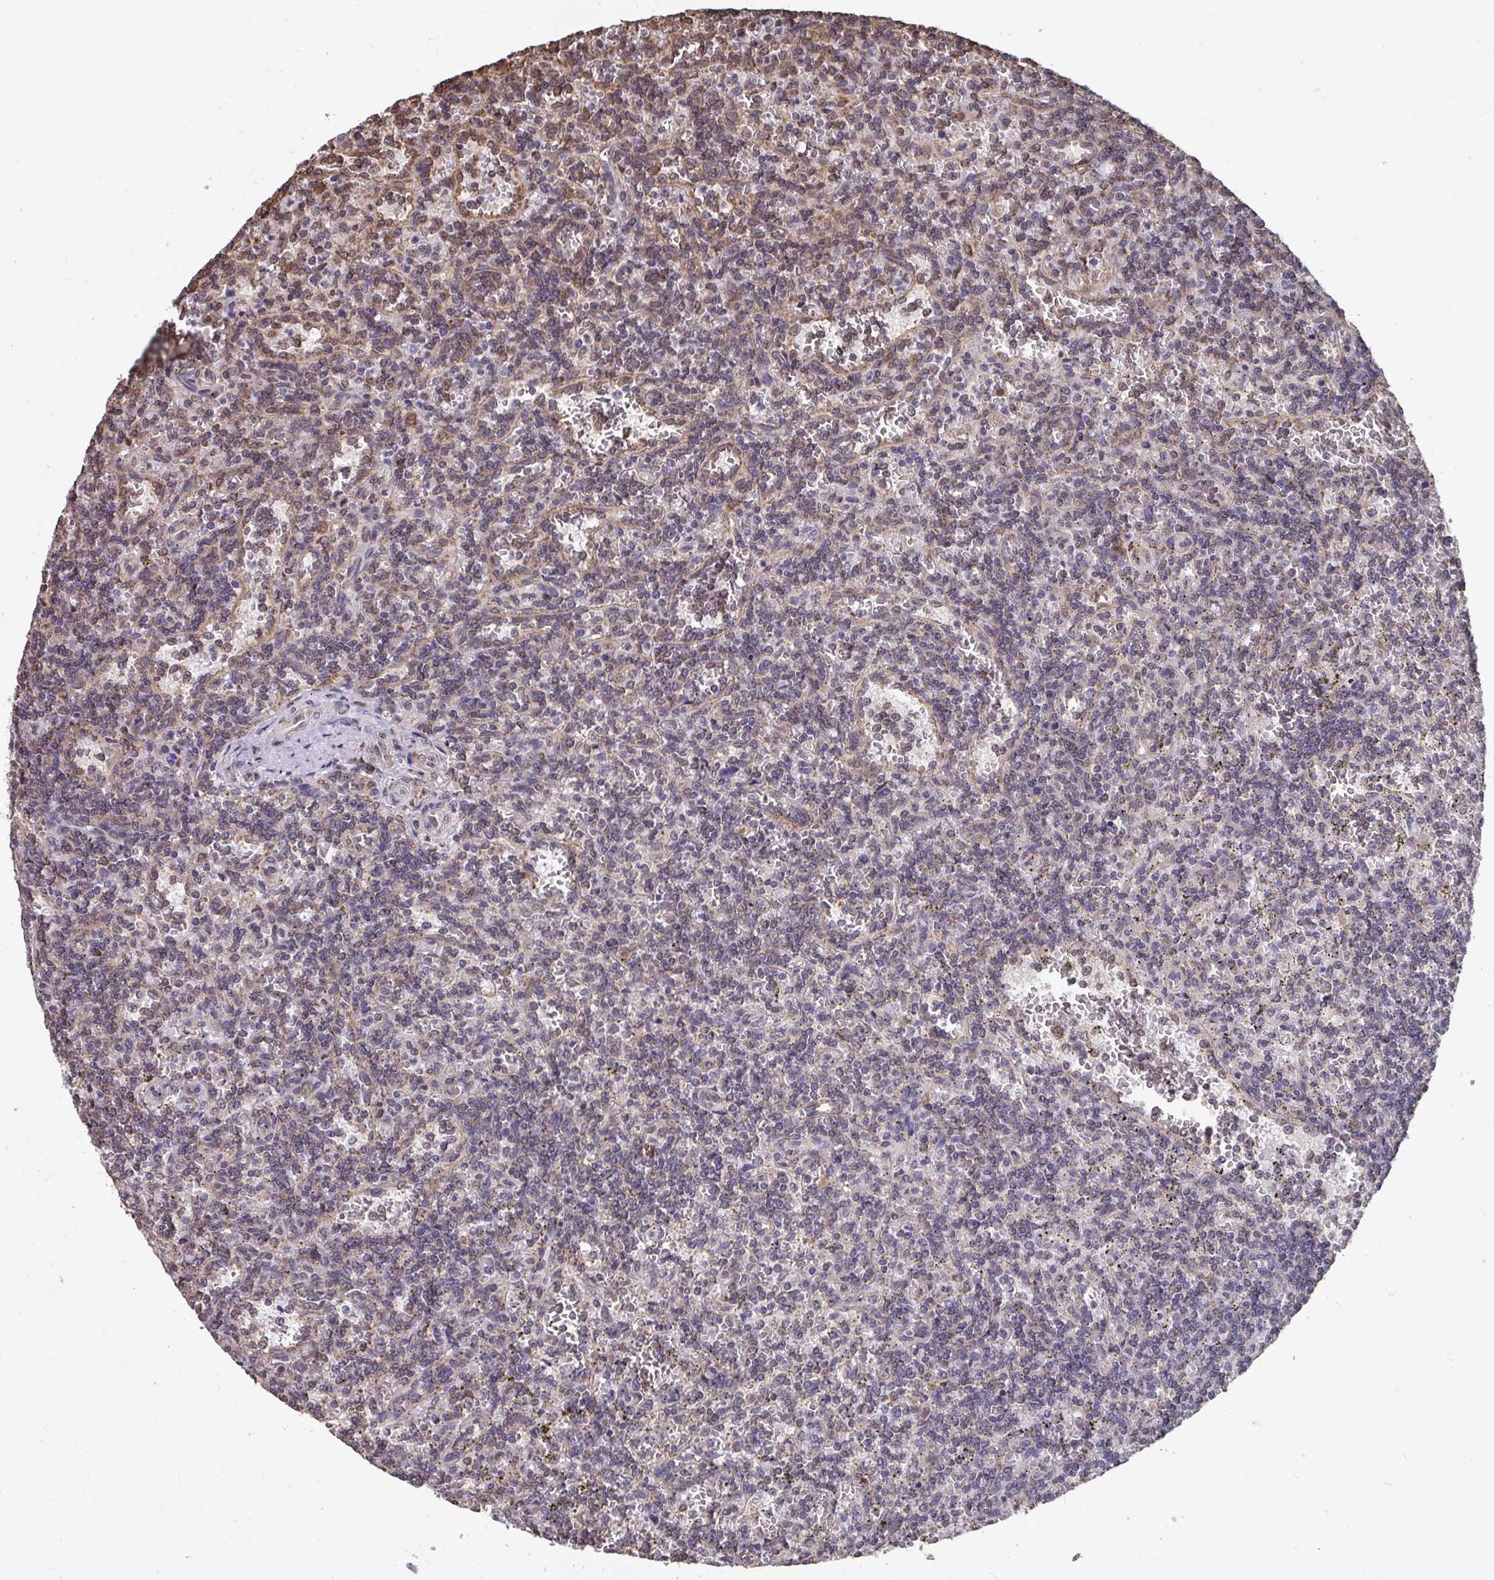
{"staining": {"intensity": "negative", "quantity": "none", "location": "none"}, "tissue": "lymphoma", "cell_type": "Tumor cells", "image_type": "cancer", "snomed": [{"axis": "morphology", "description": "Malignant lymphoma, non-Hodgkin's type, Low grade"}, {"axis": "topography", "description": "Spleen"}], "caption": "This is an immunohistochemistry histopathology image of lymphoma. There is no staining in tumor cells.", "gene": "SYNCRIP", "patient": {"sex": "male", "age": 73}}